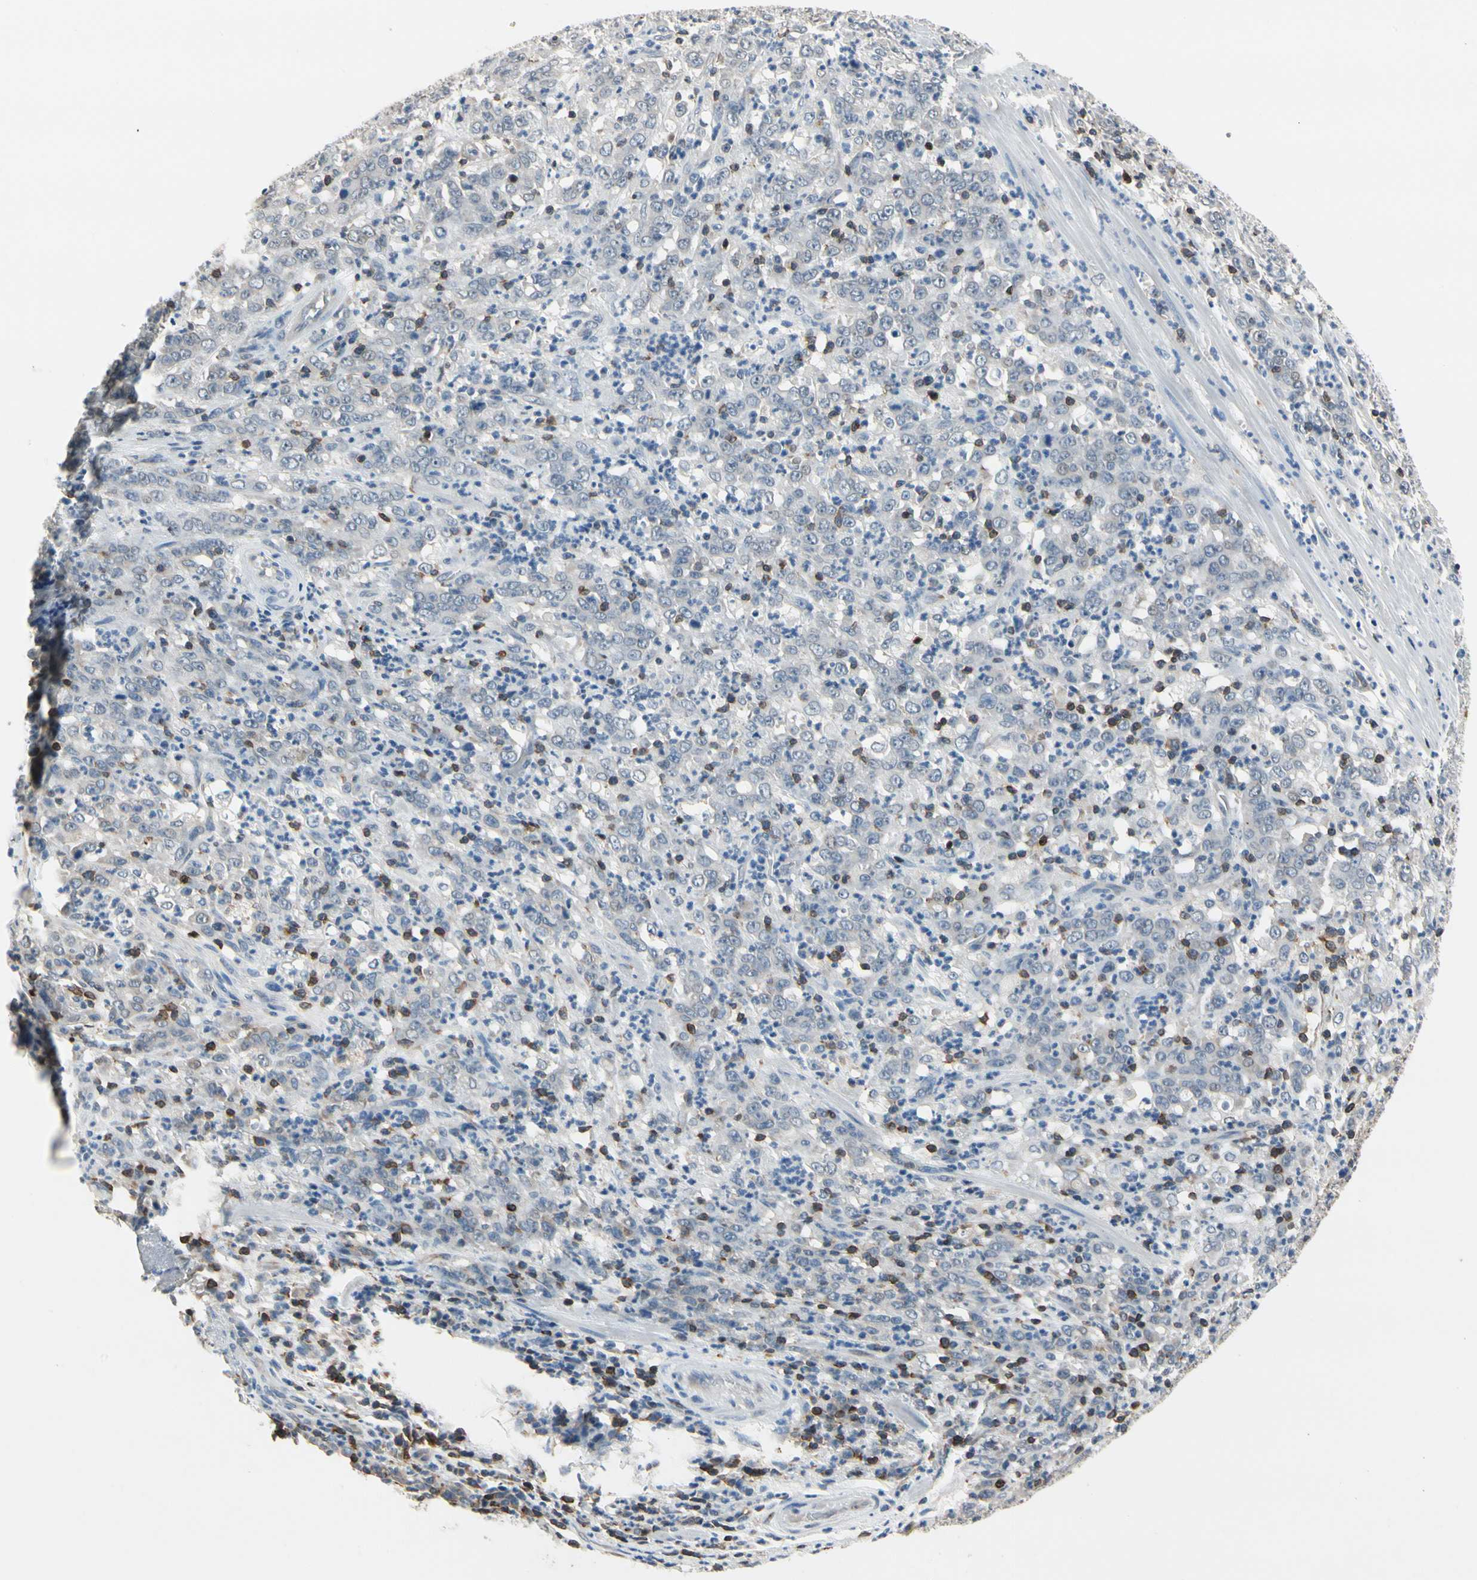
{"staining": {"intensity": "negative", "quantity": "none", "location": "none"}, "tissue": "stomach cancer", "cell_type": "Tumor cells", "image_type": "cancer", "snomed": [{"axis": "morphology", "description": "Adenocarcinoma, NOS"}, {"axis": "topography", "description": "Stomach, lower"}], "caption": "High power microscopy micrograph of an IHC micrograph of stomach cancer (adenocarcinoma), revealing no significant positivity in tumor cells. (Brightfield microscopy of DAB (3,3'-diaminobenzidine) immunohistochemistry (IHC) at high magnification).", "gene": "NFATC2", "patient": {"sex": "female", "age": 71}}